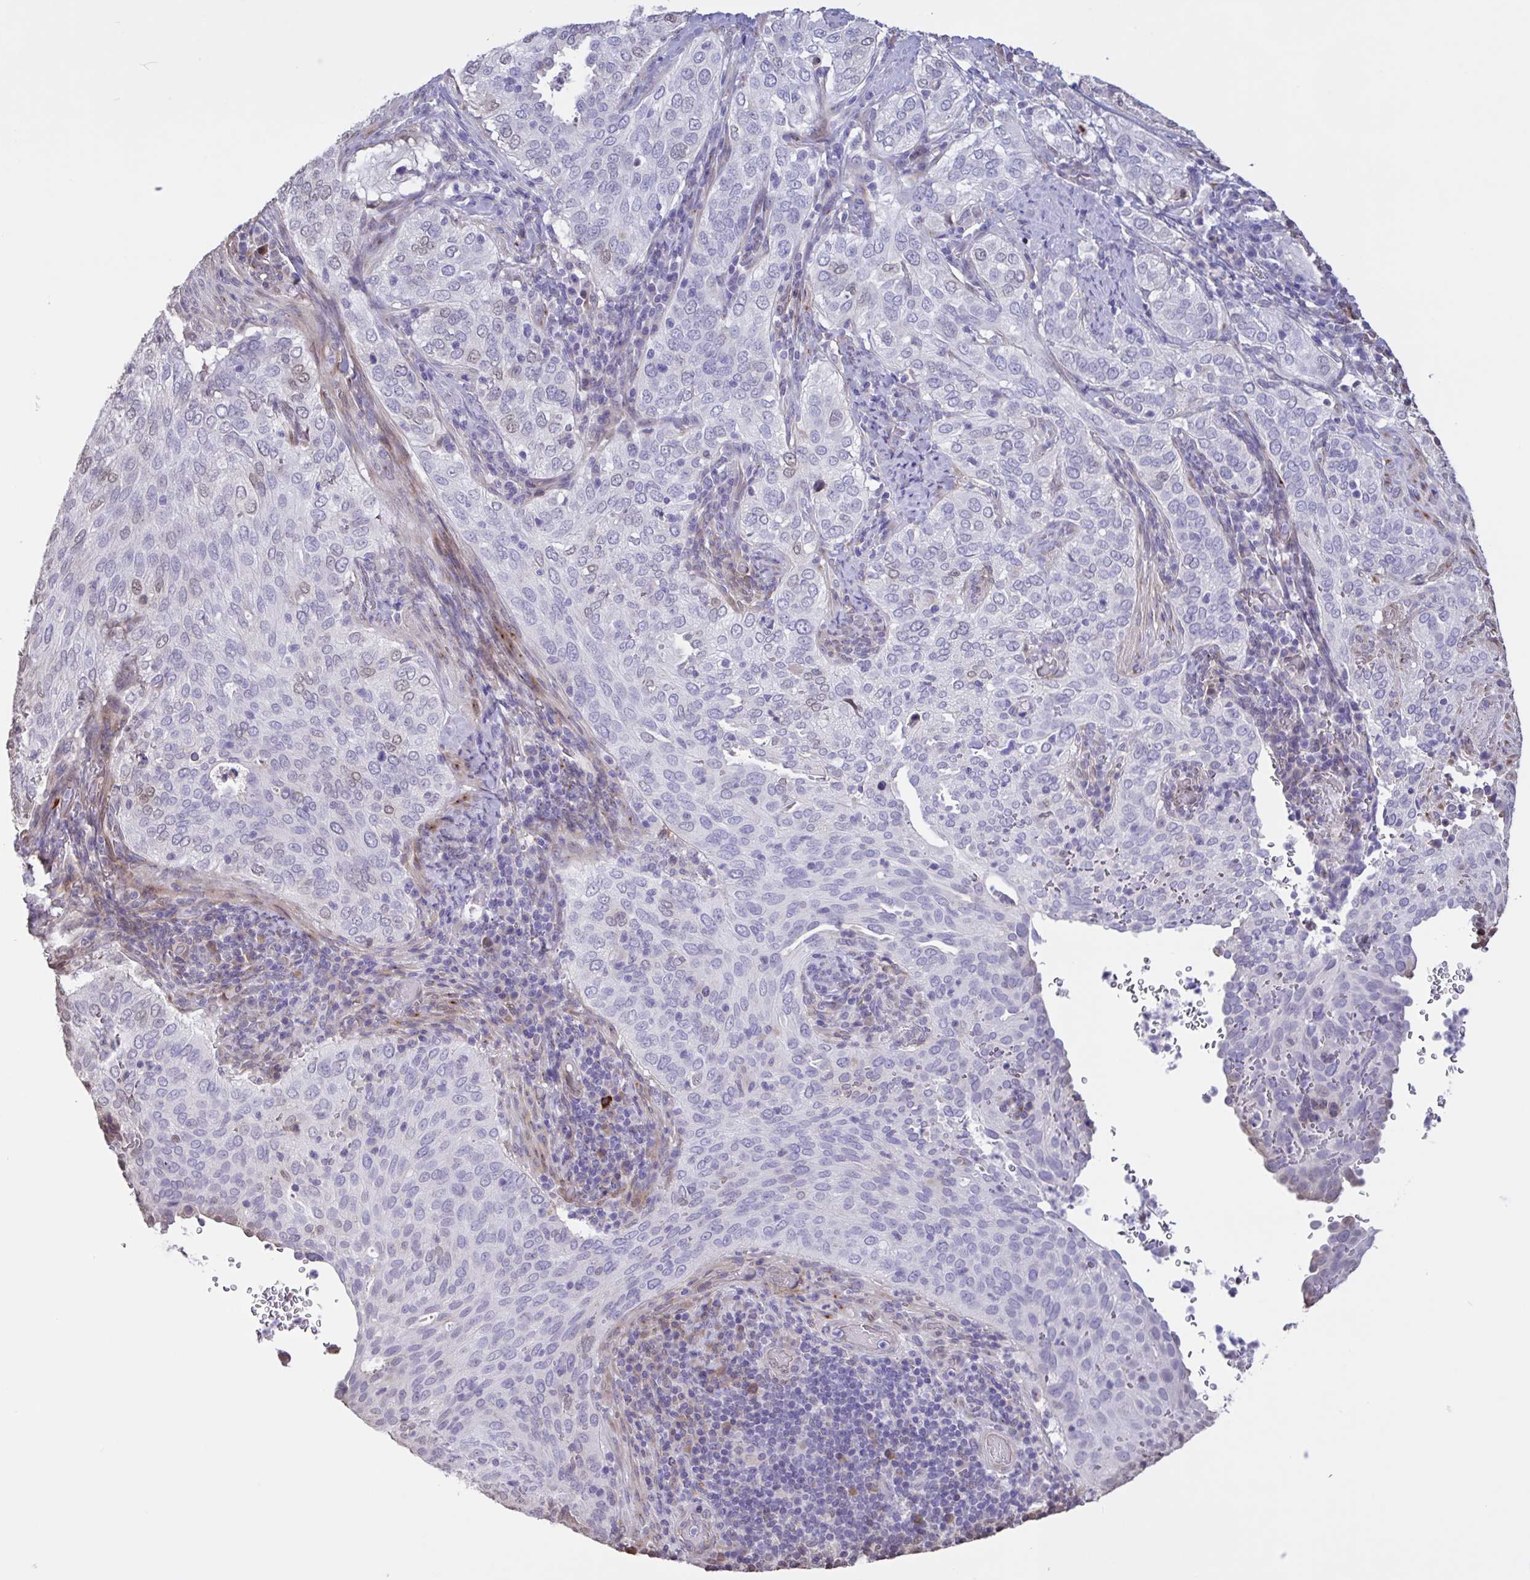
{"staining": {"intensity": "weak", "quantity": "<25%", "location": "nuclear"}, "tissue": "cervical cancer", "cell_type": "Tumor cells", "image_type": "cancer", "snomed": [{"axis": "morphology", "description": "Squamous cell carcinoma, NOS"}, {"axis": "topography", "description": "Cervix"}], "caption": "Human squamous cell carcinoma (cervical) stained for a protein using immunohistochemistry displays no staining in tumor cells.", "gene": "MRGPRX2", "patient": {"sex": "female", "age": 38}}